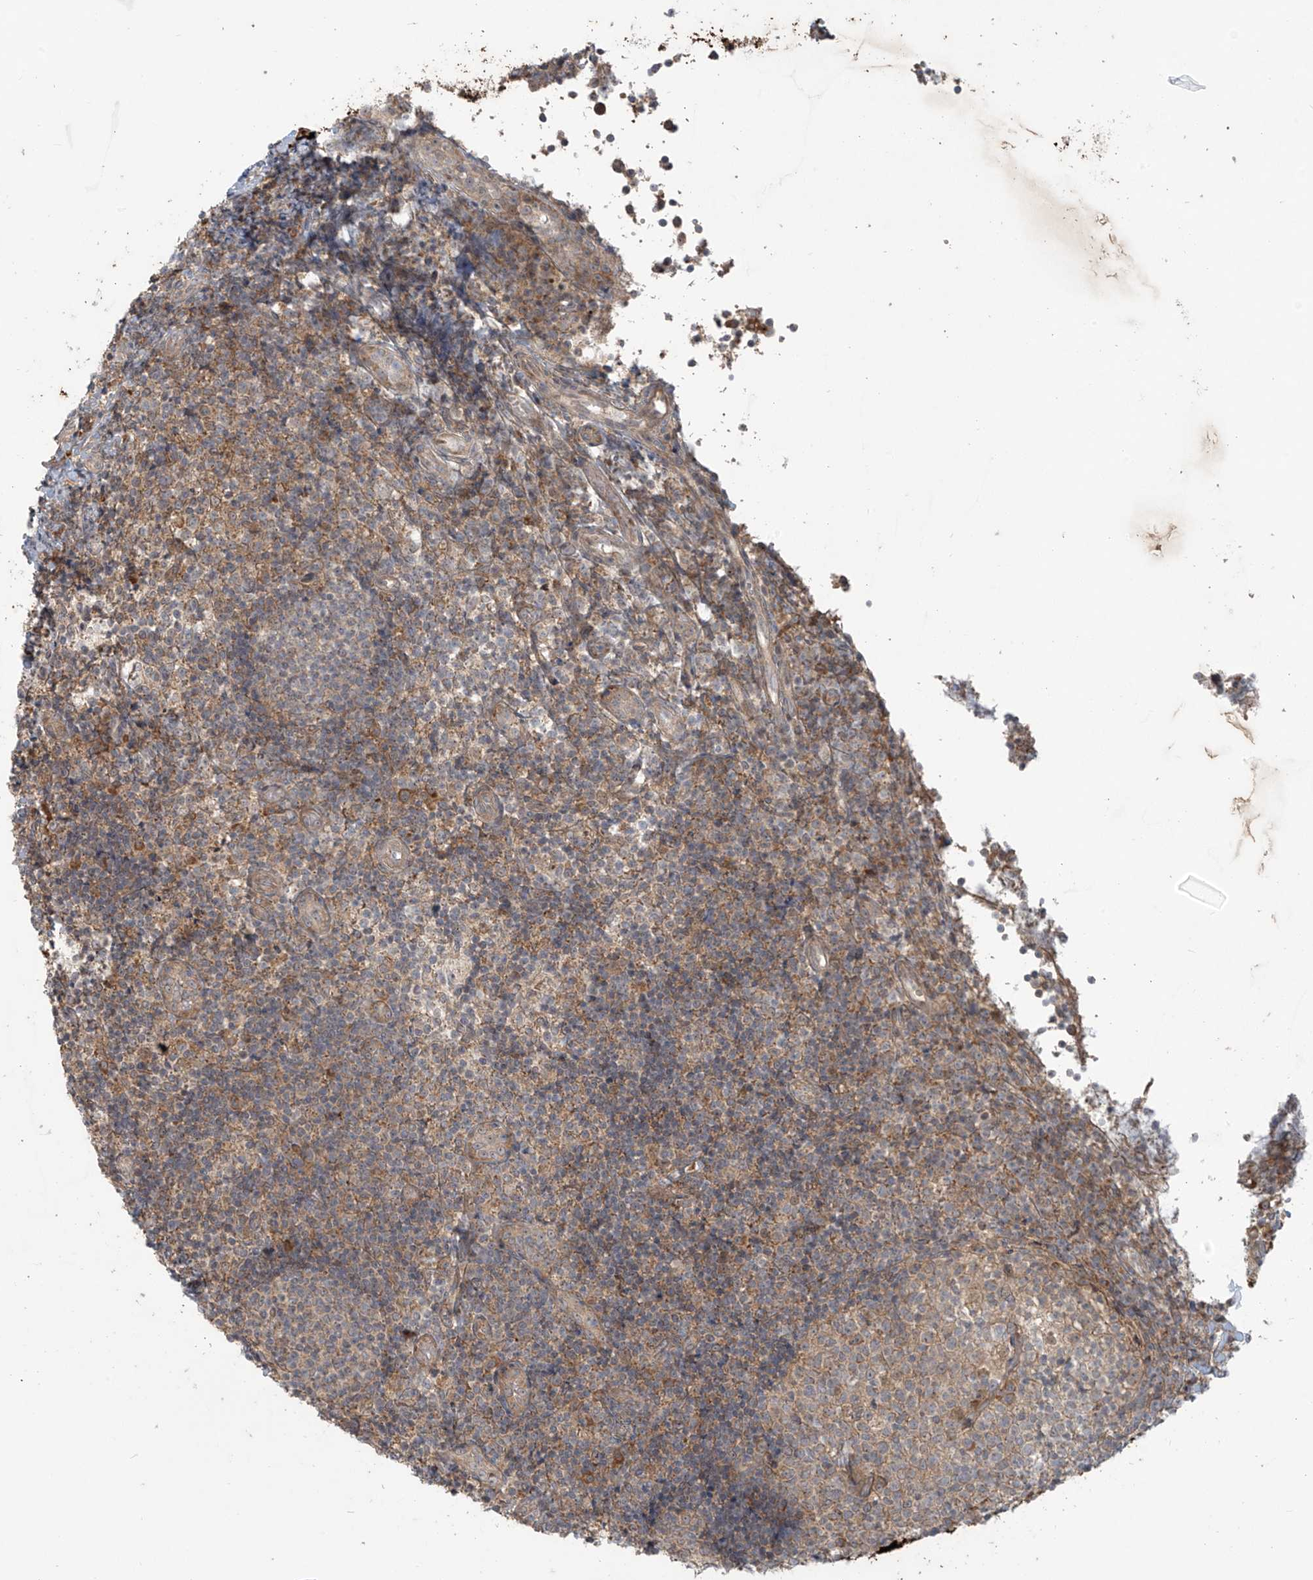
{"staining": {"intensity": "moderate", "quantity": "25%-75%", "location": "cytoplasmic/membranous"}, "tissue": "tonsil", "cell_type": "Germinal center cells", "image_type": "normal", "snomed": [{"axis": "morphology", "description": "Normal tissue, NOS"}, {"axis": "topography", "description": "Tonsil"}], "caption": "The micrograph exhibits immunohistochemical staining of benign tonsil. There is moderate cytoplasmic/membranous expression is identified in about 25%-75% of germinal center cells.", "gene": "KATNIP", "patient": {"sex": "female", "age": 19}}